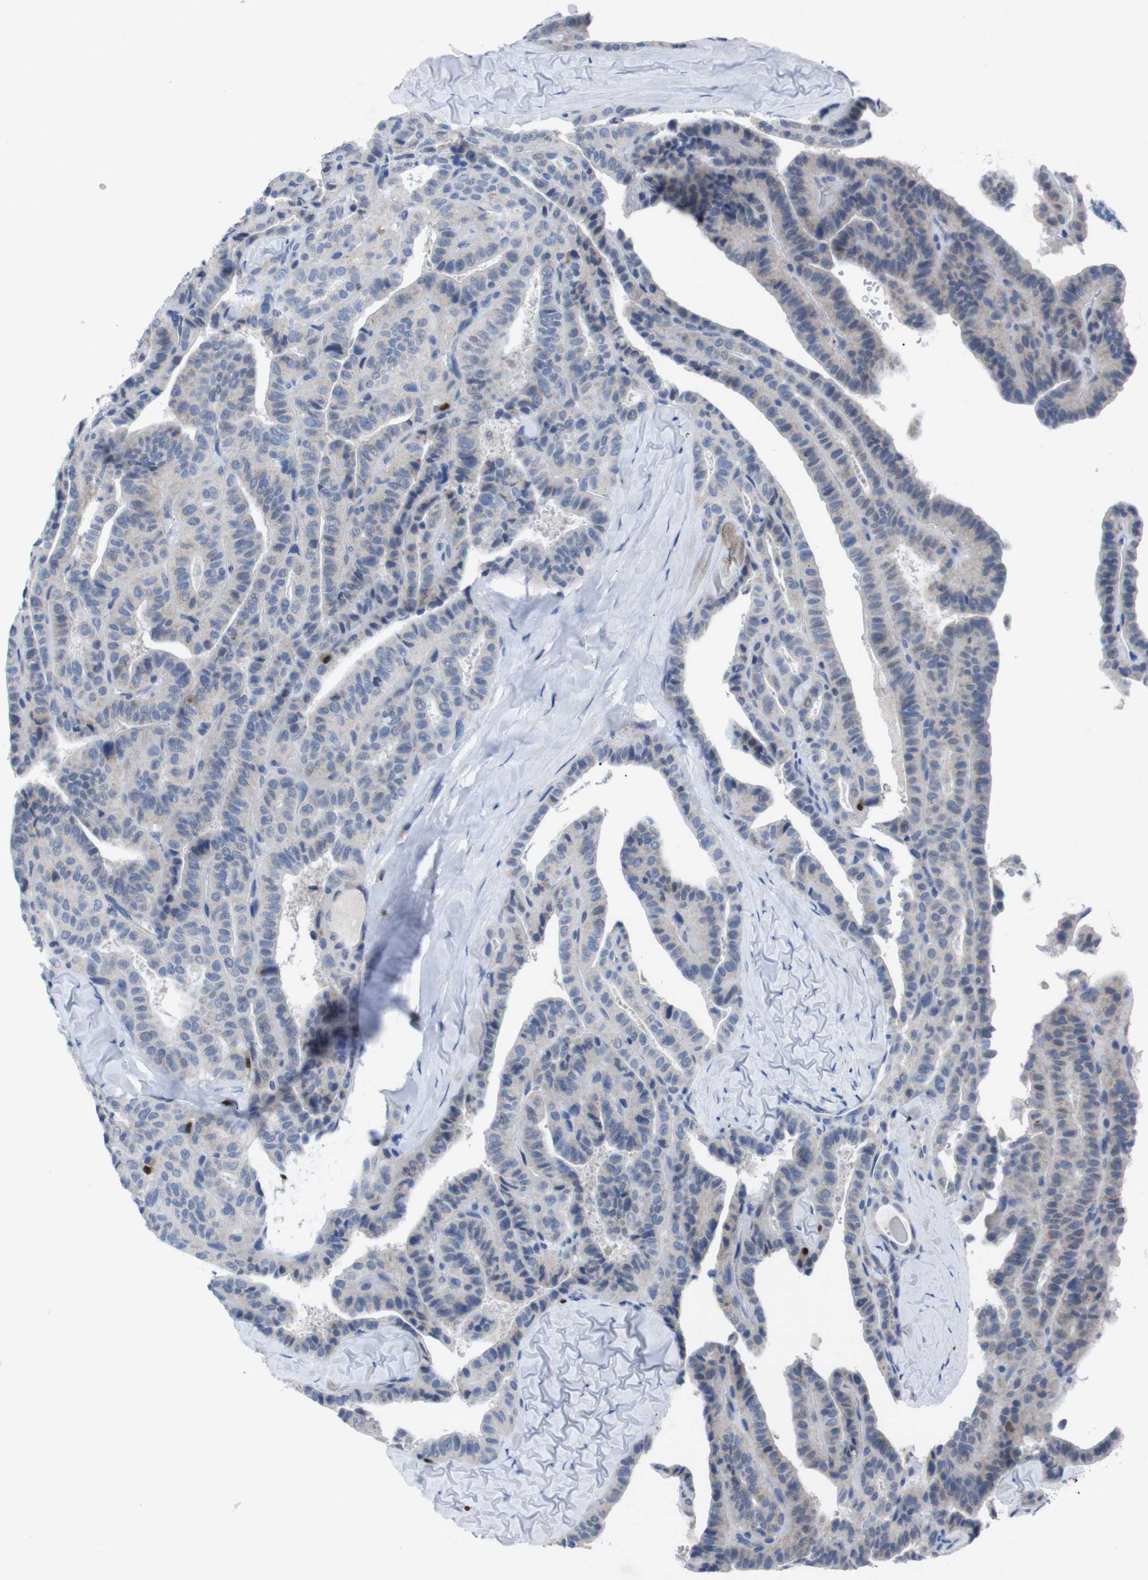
{"staining": {"intensity": "negative", "quantity": "none", "location": "none"}, "tissue": "thyroid cancer", "cell_type": "Tumor cells", "image_type": "cancer", "snomed": [{"axis": "morphology", "description": "Papillary adenocarcinoma, NOS"}, {"axis": "topography", "description": "Thyroid gland"}], "caption": "The immunohistochemistry image has no significant positivity in tumor cells of thyroid cancer (papillary adenocarcinoma) tissue.", "gene": "IRF4", "patient": {"sex": "male", "age": 77}}